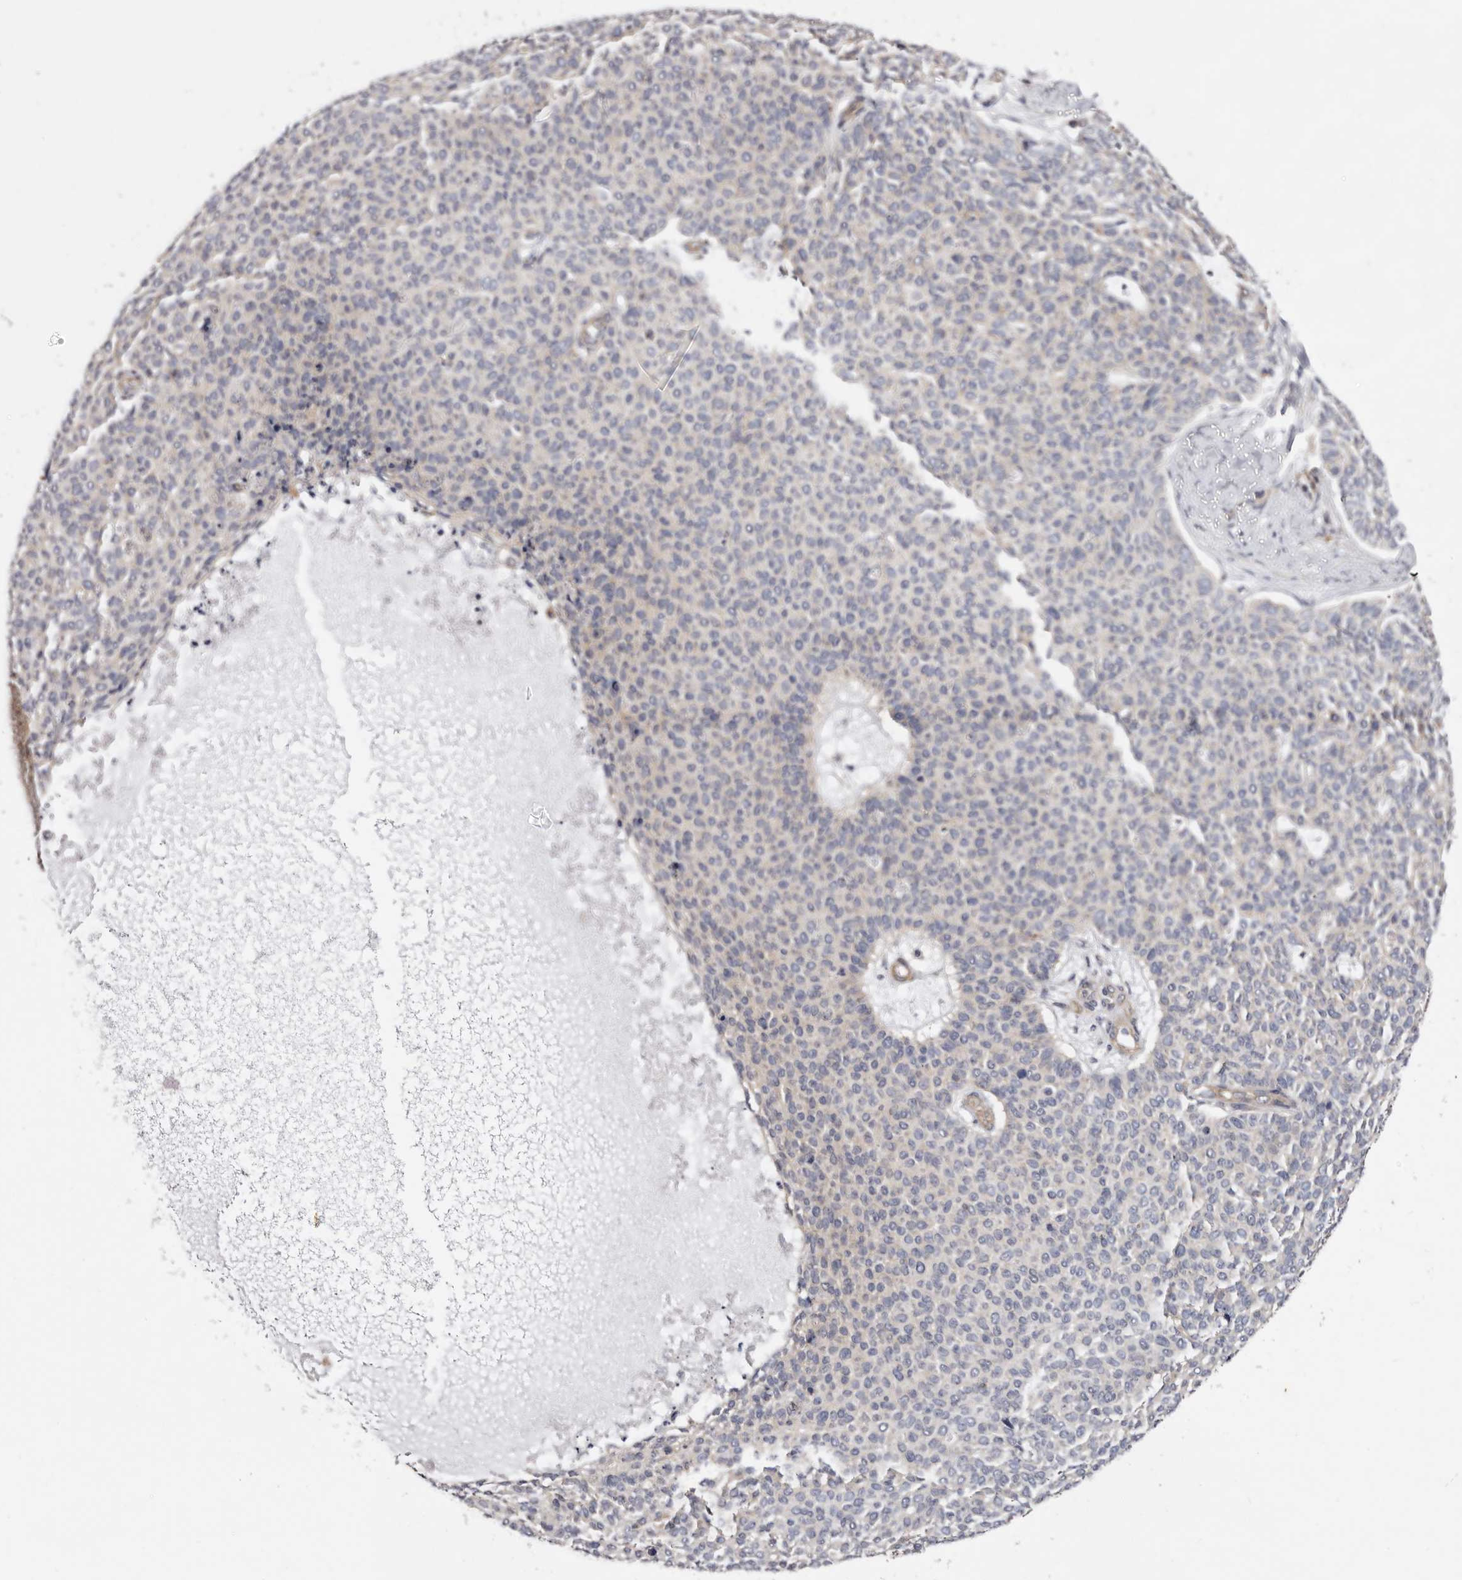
{"staining": {"intensity": "negative", "quantity": "none", "location": "none"}, "tissue": "skin cancer", "cell_type": "Tumor cells", "image_type": "cancer", "snomed": [{"axis": "morphology", "description": "Normal tissue, NOS"}, {"axis": "morphology", "description": "Basal cell carcinoma"}, {"axis": "topography", "description": "Skin"}], "caption": "This micrograph is of skin cancer stained with immunohistochemistry (IHC) to label a protein in brown with the nuclei are counter-stained blue. There is no staining in tumor cells.", "gene": "PANK4", "patient": {"sex": "male", "age": 50}}